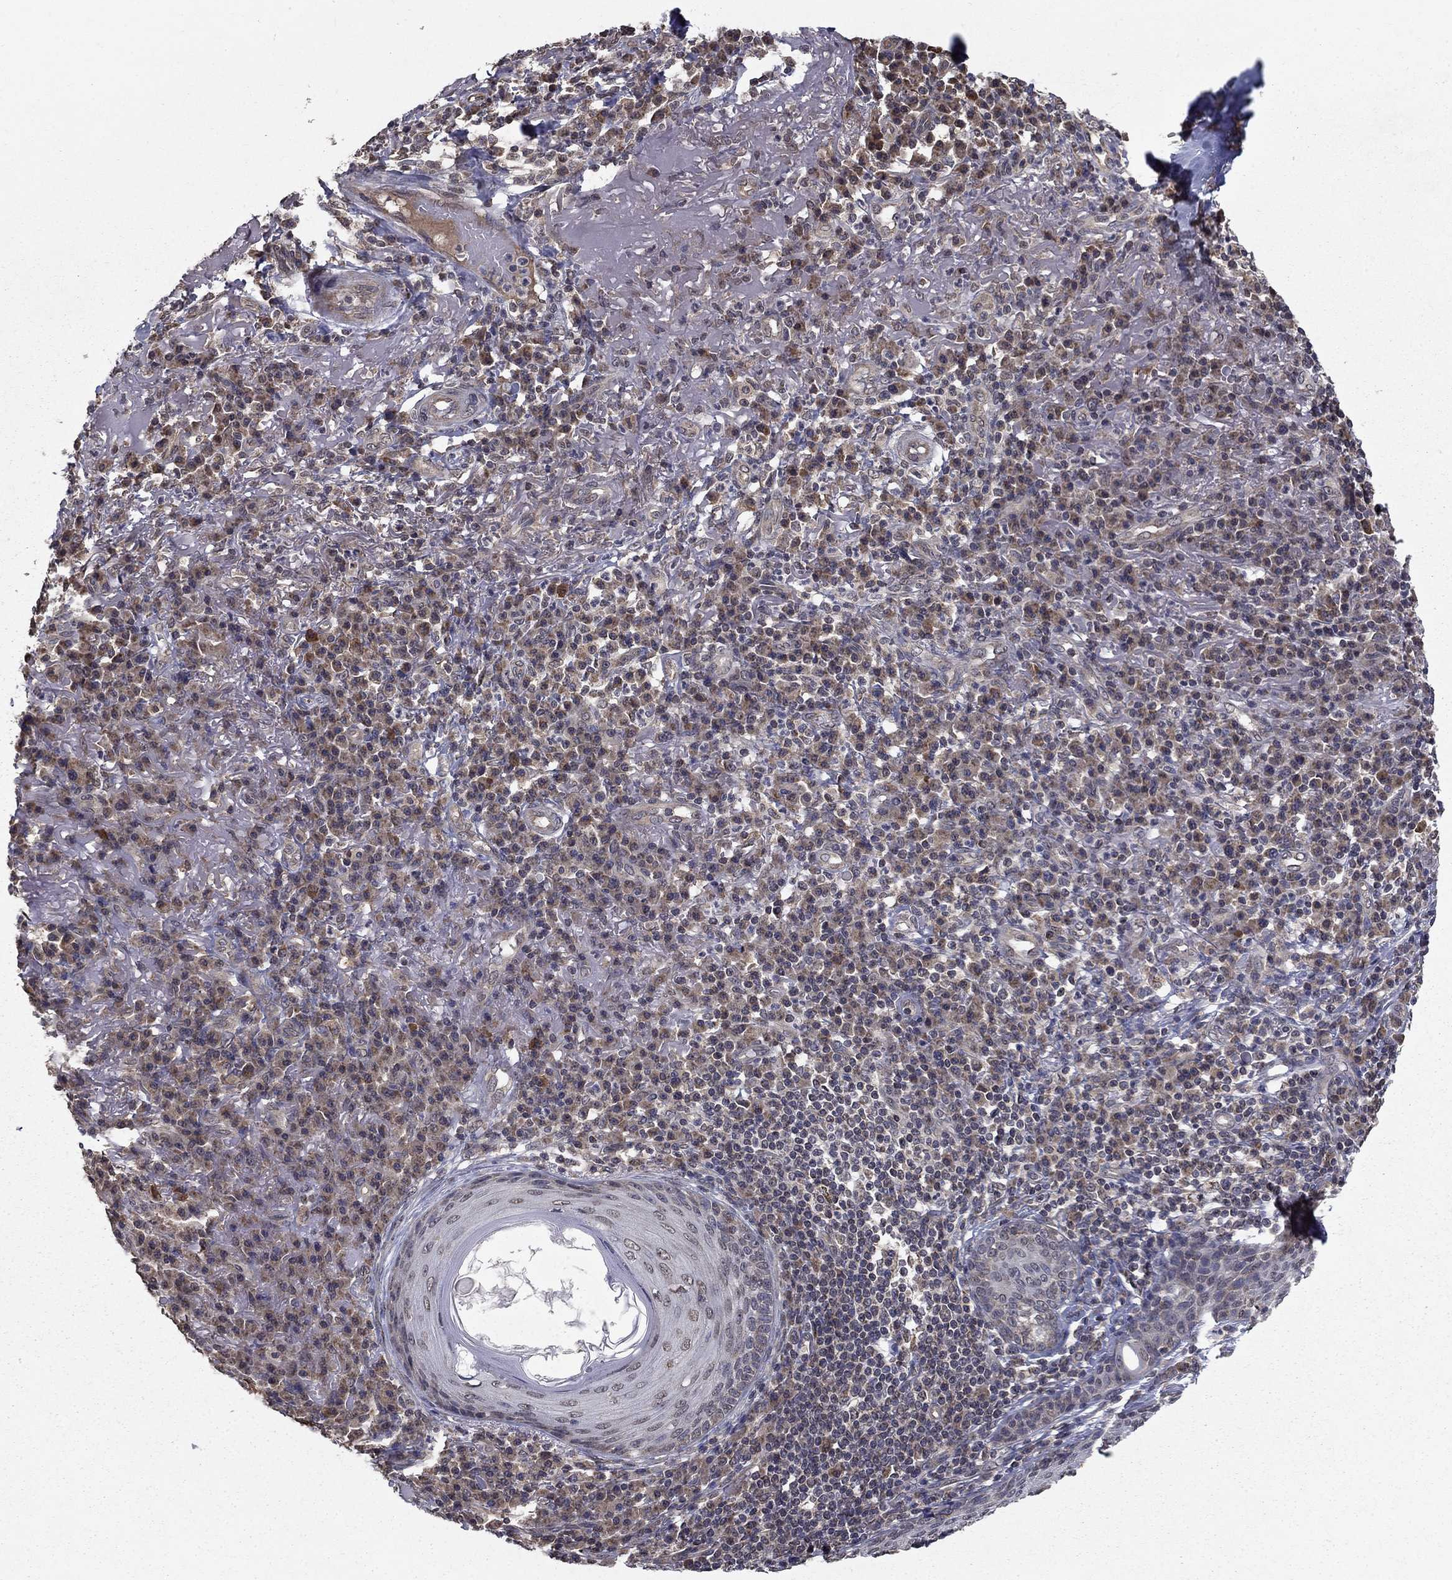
{"staining": {"intensity": "weak", "quantity": "<25%", "location": "cytoplasmic/membranous"}, "tissue": "skin cancer", "cell_type": "Tumor cells", "image_type": "cancer", "snomed": [{"axis": "morphology", "description": "Squamous cell carcinoma, NOS"}, {"axis": "topography", "description": "Skin"}], "caption": "Skin squamous cell carcinoma was stained to show a protein in brown. There is no significant expression in tumor cells.", "gene": "SLC2A13", "patient": {"sex": "male", "age": 92}}